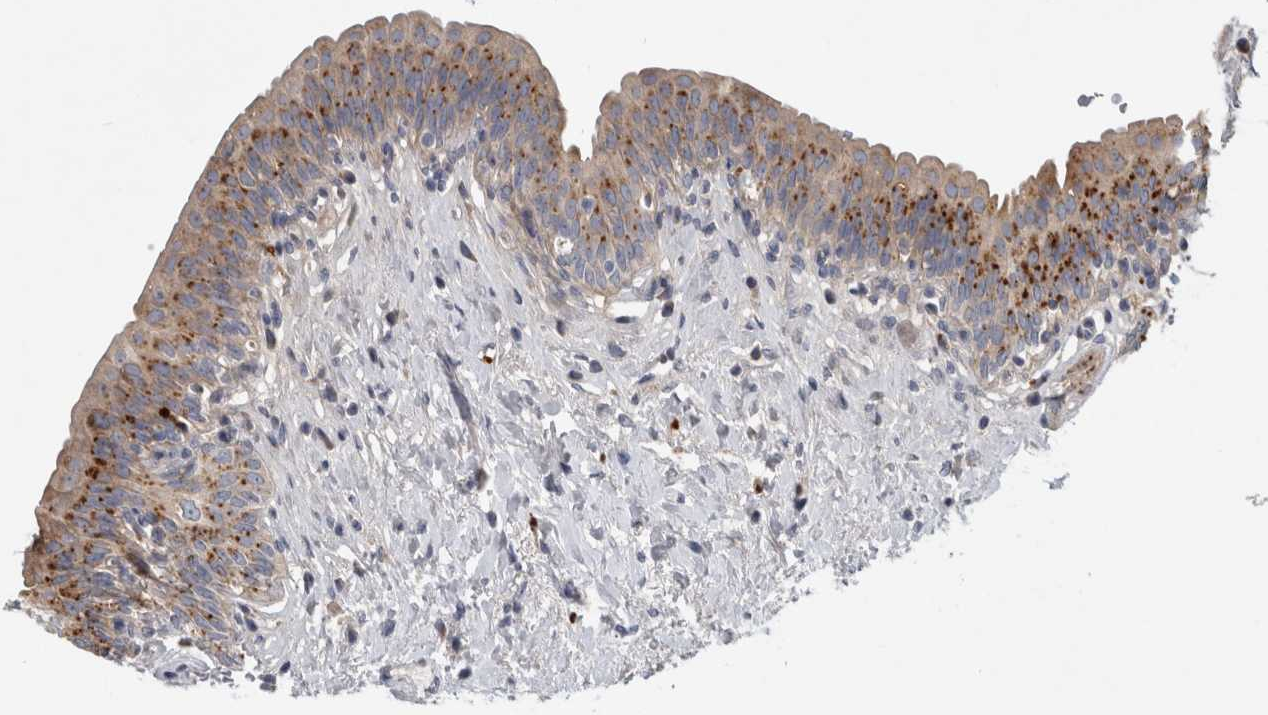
{"staining": {"intensity": "moderate", "quantity": ">75%", "location": "cytoplasmic/membranous"}, "tissue": "urinary bladder", "cell_type": "Urothelial cells", "image_type": "normal", "snomed": [{"axis": "morphology", "description": "Normal tissue, NOS"}, {"axis": "topography", "description": "Urinary bladder"}], "caption": "About >75% of urothelial cells in normal human urinary bladder display moderate cytoplasmic/membranous protein expression as visualized by brown immunohistochemical staining.", "gene": "ATXN2", "patient": {"sex": "male", "age": 83}}